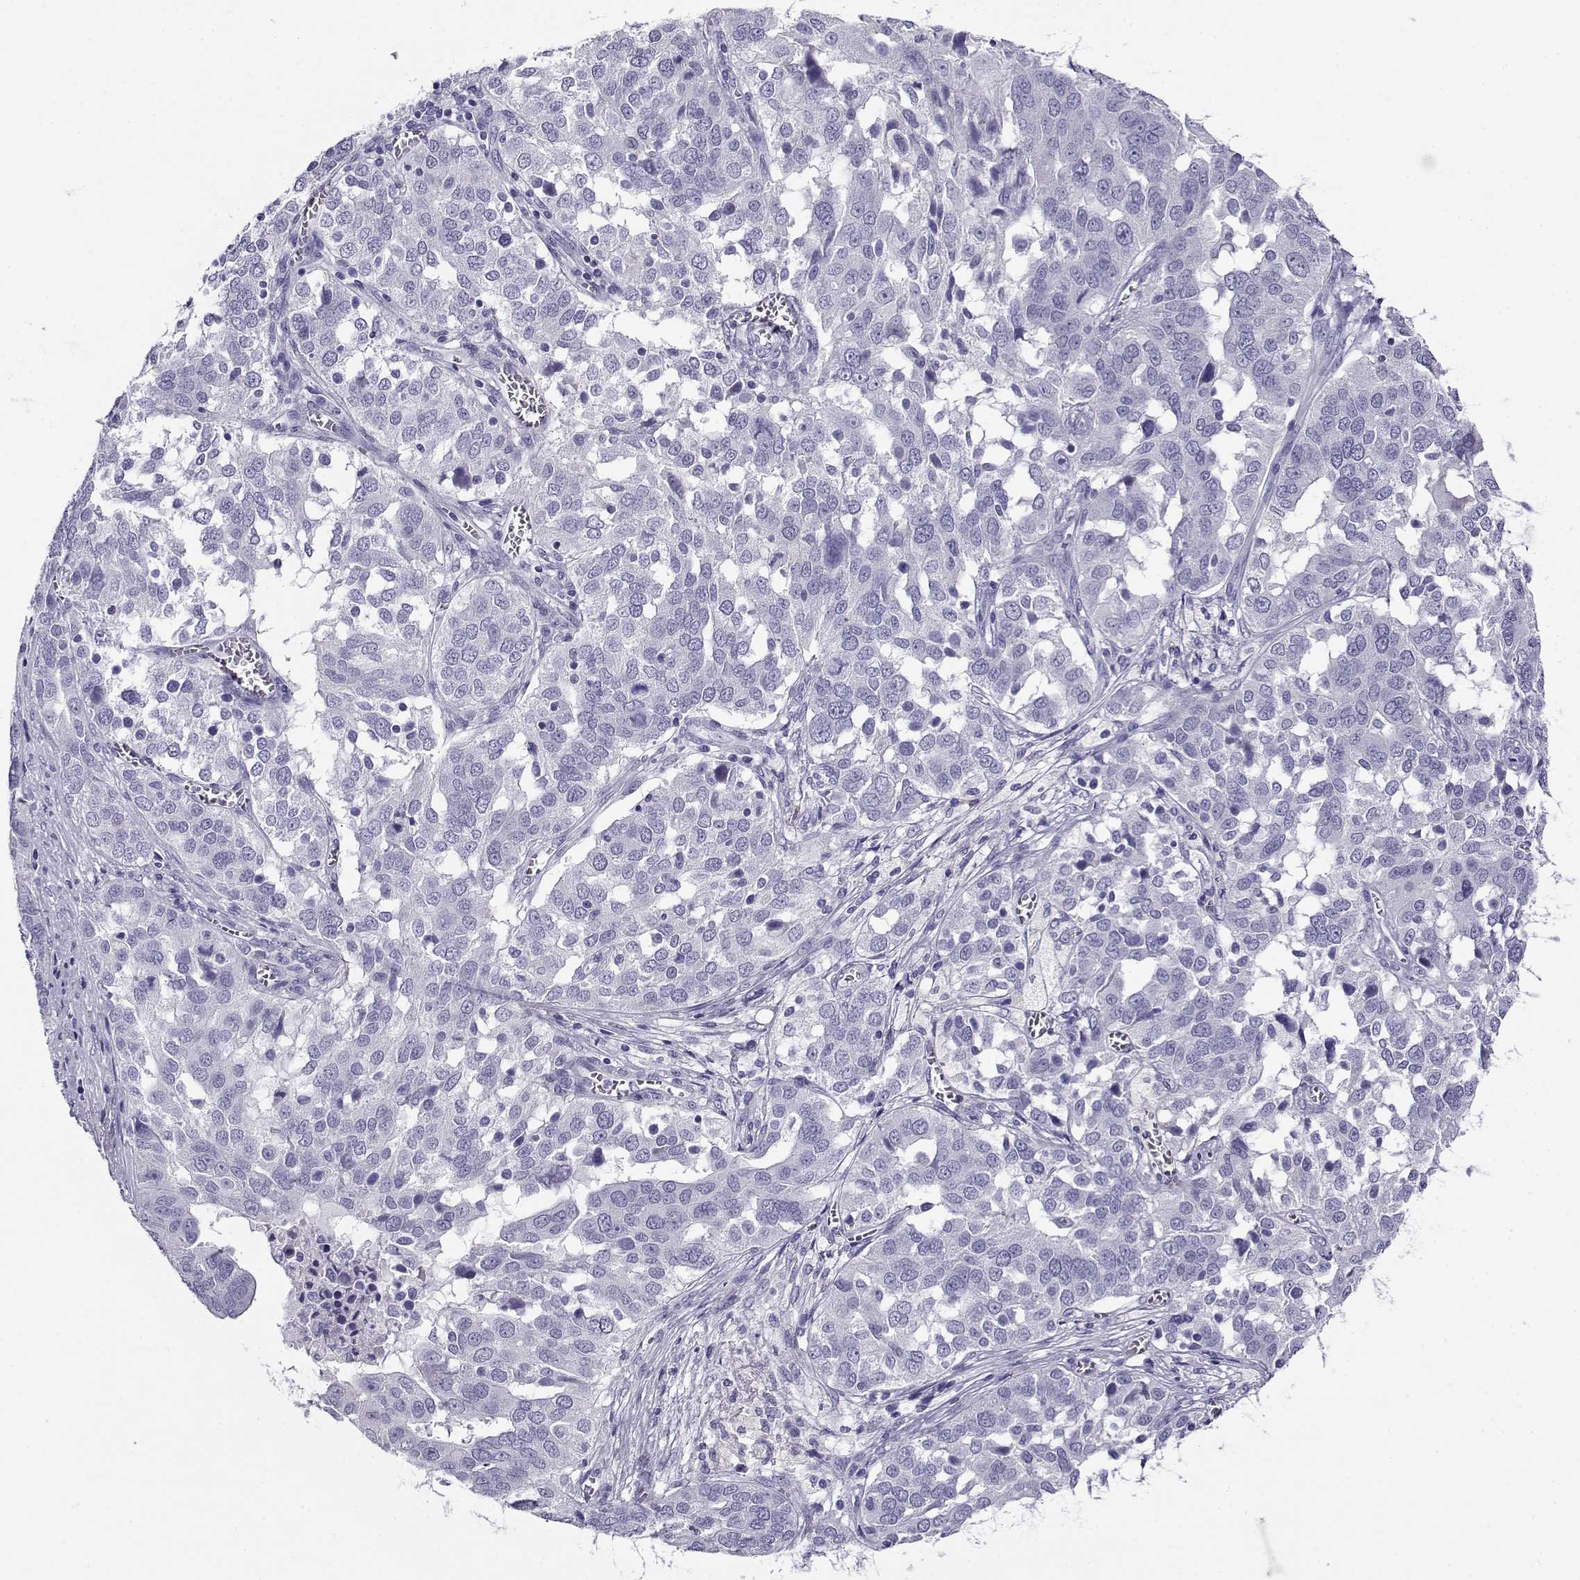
{"staining": {"intensity": "negative", "quantity": "none", "location": "none"}, "tissue": "ovarian cancer", "cell_type": "Tumor cells", "image_type": "cancer", "snomed": [{"axis": "morphology", "description": "Carcinoma, endometroid"}, {"axis": "topography", "description": "Soft tissue"}, {"axis": "topography", "description": "Ovary"}], "caption": "DAB immunohistochemical staining of ovarian endometroid carcinoma shows no significant expression in tumor cells.", "gene": "CABS1", "patient": {"sex": "female", "age": 52}}